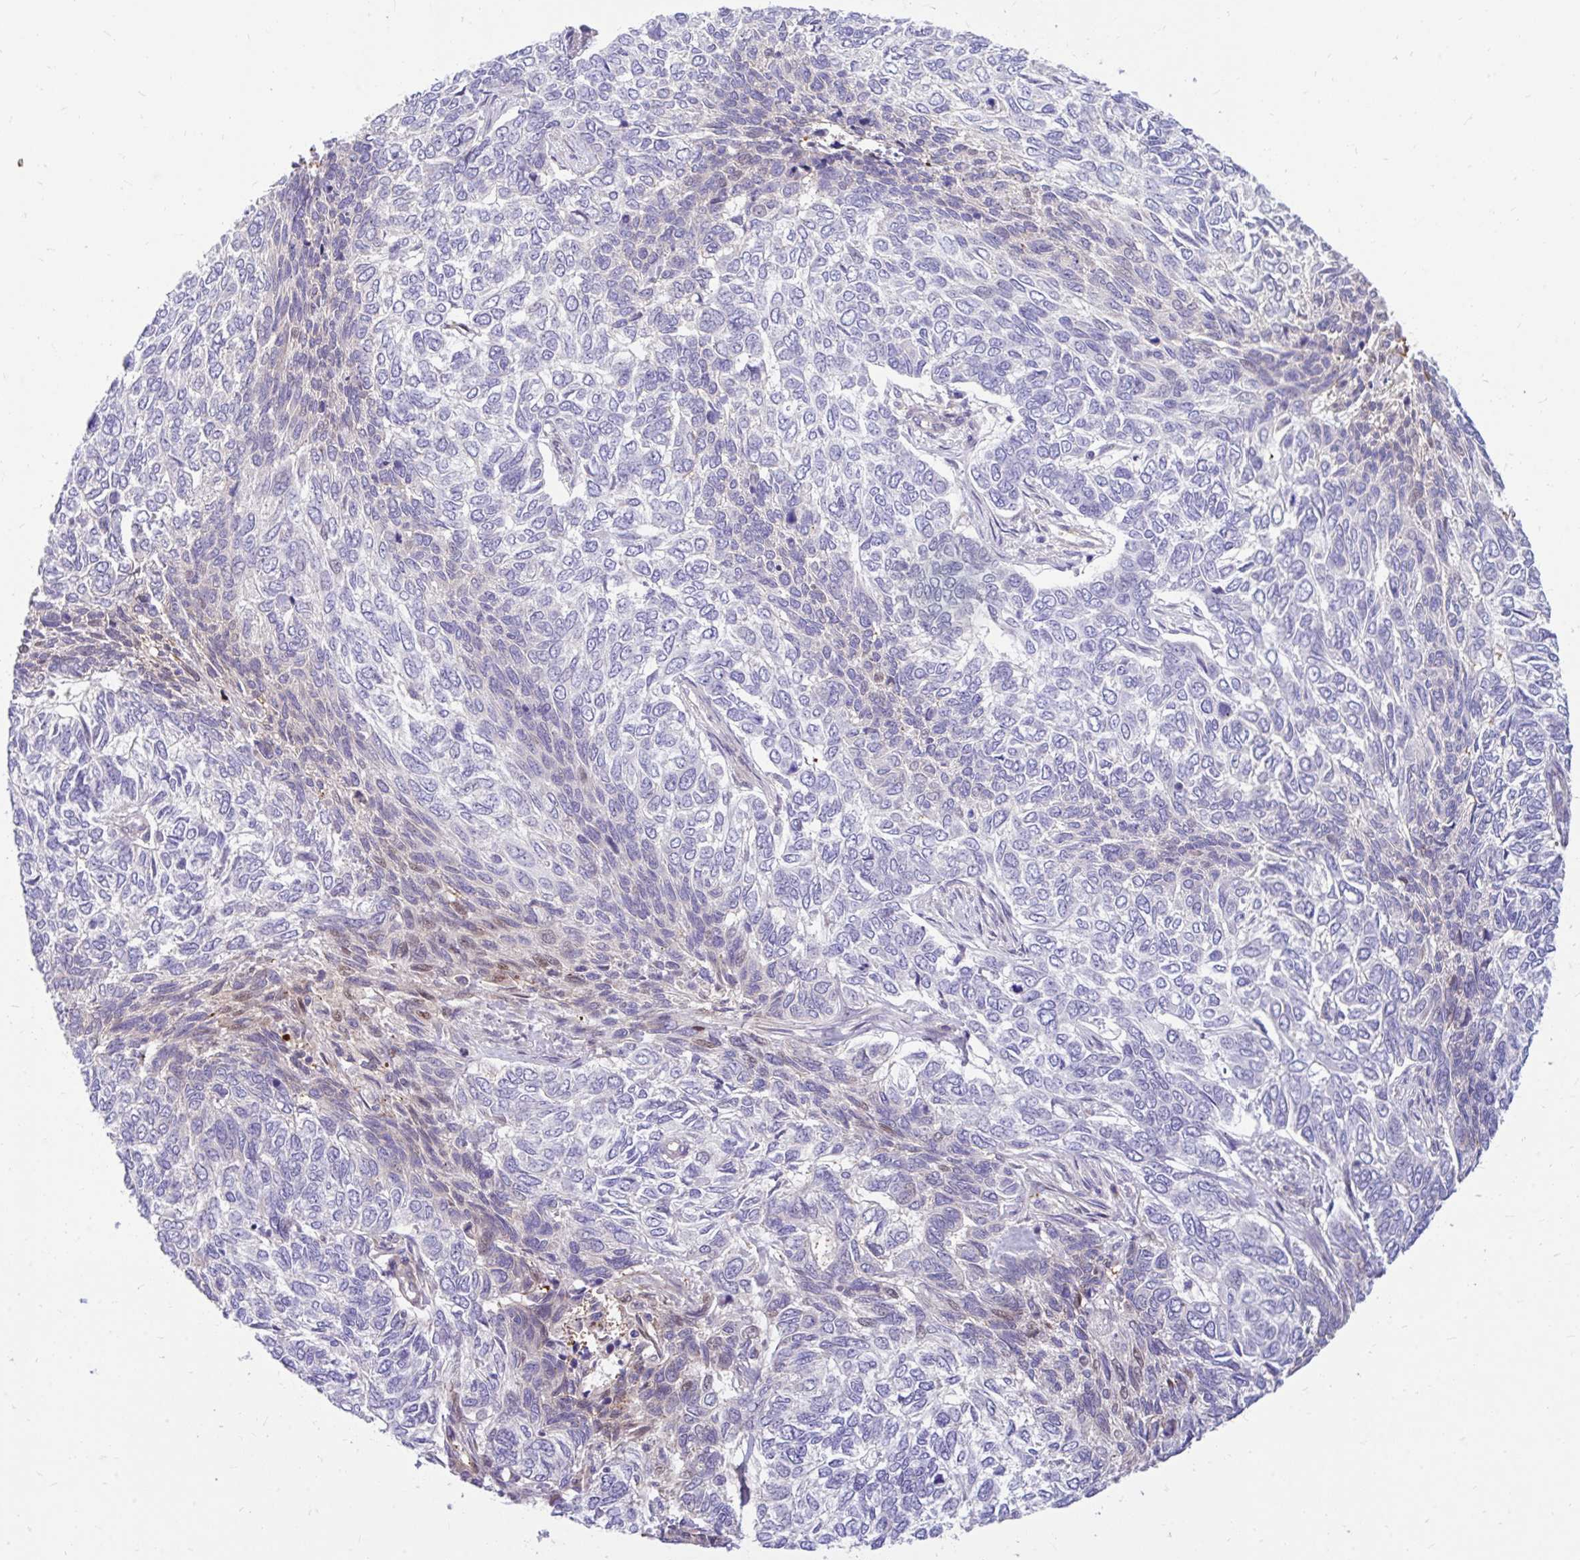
{"staining": {"intensity": "negative", "quantity": "none", "location": "none"}, "tissue": "skin cancer", "cell_type": "Tumor cells", "image_type": "cancer", "snomed": [{"axis": "morphology", "description": "Basal cell carcinoma"}, {"axis": "topography", "description": "Skin"}], "caption": "IHC of human skin basal cell carcinoma demonstrates no staining in tumor cells.", "gene": "ESPNL", "patient": {"sex": "female", "age": 65}}